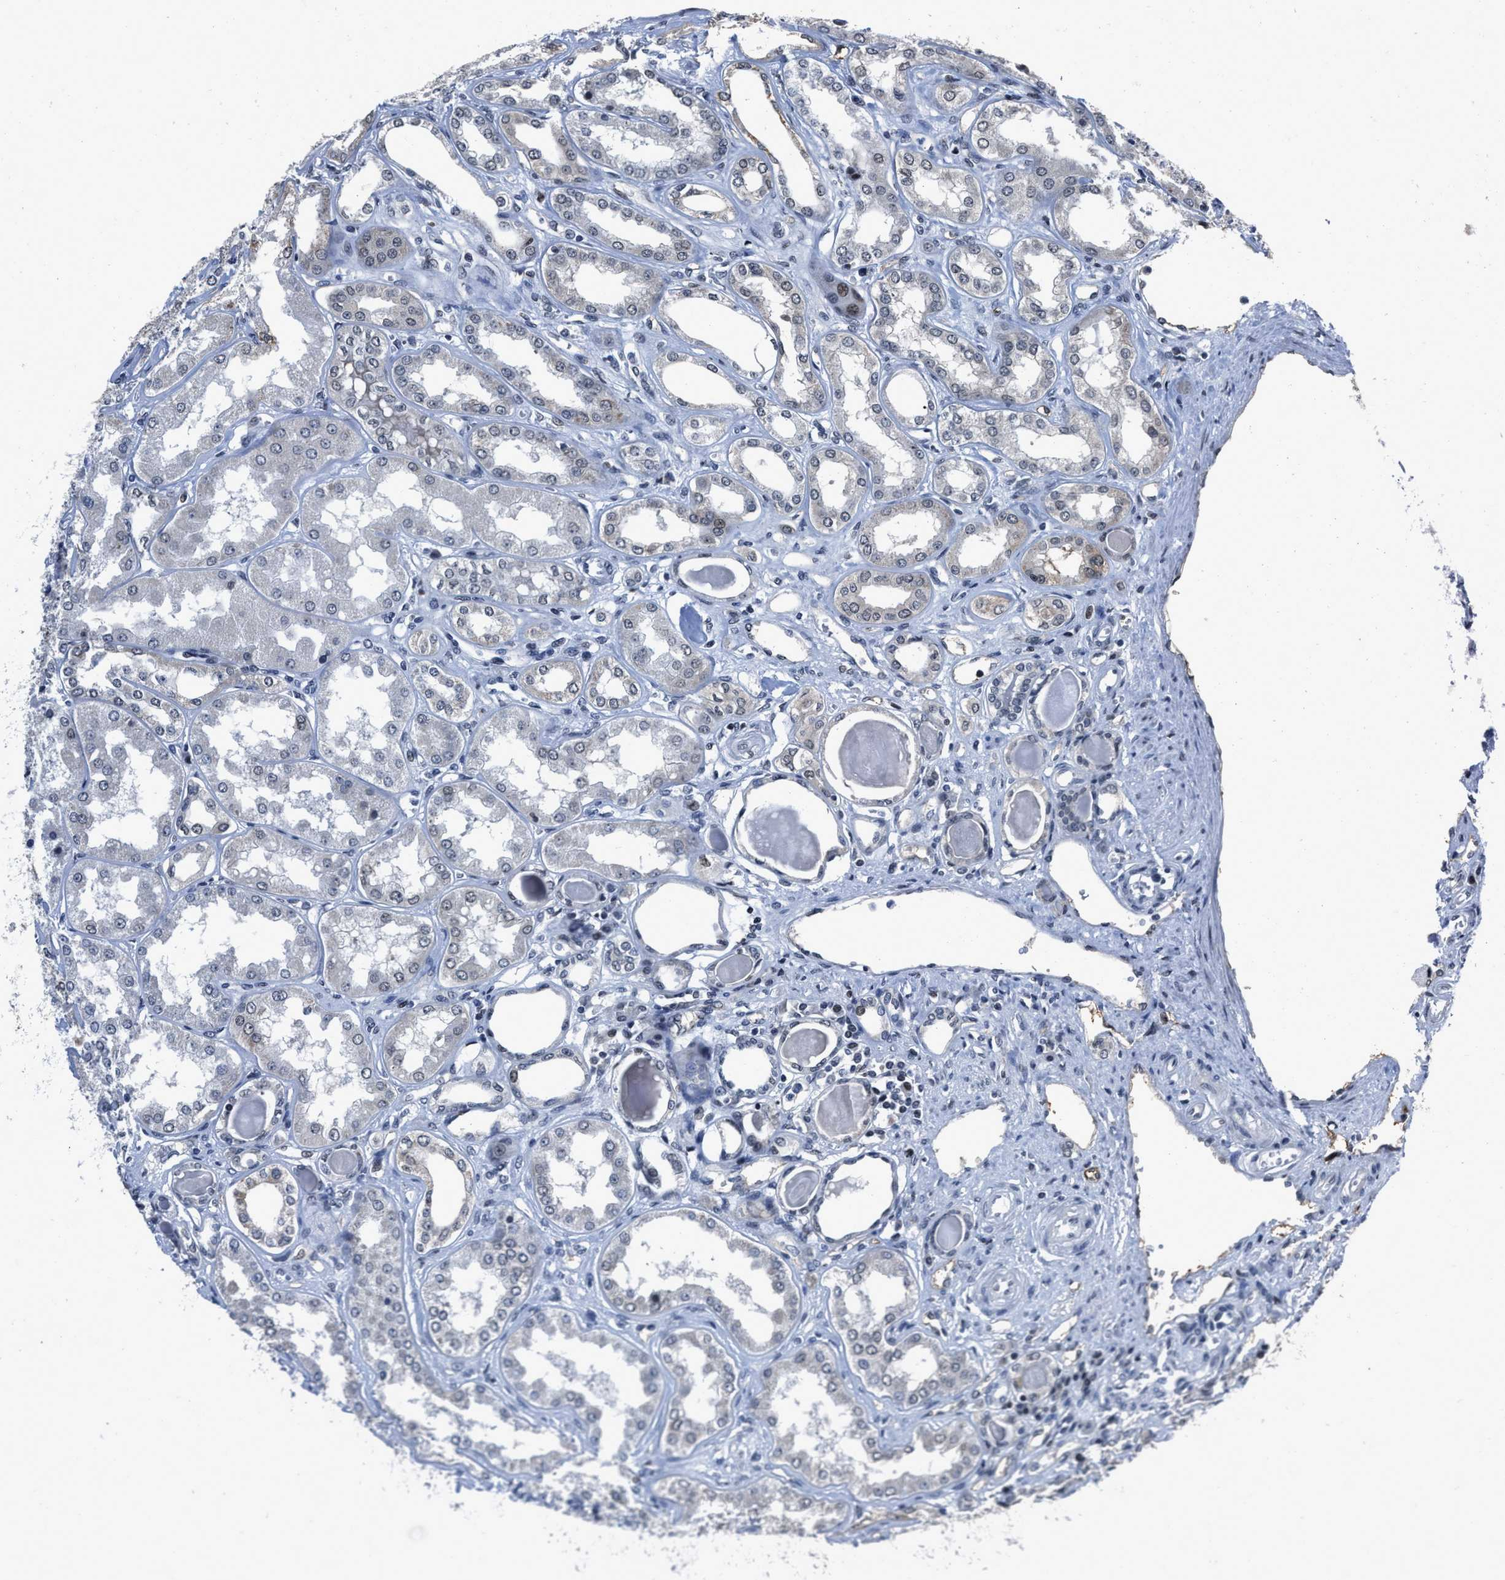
{"staining": {"intensity": "weak", "quantity": "<25%", "location": "nuclear"}, "tissue": "kidney", "cell_type": "Cells in glomeruli", "image_type": "normal", "snomed": [{"axis": "morphology", "description": "Normal tissue, NOS"}, {"axis": "topography", "description": "Kidney"}], "caption": "This is an IHC image of normal human kidney. There is no expression in cells in glomeruli.", "gene": "MARCKSL1", "patient": {"sex": "female", "age": 56}}